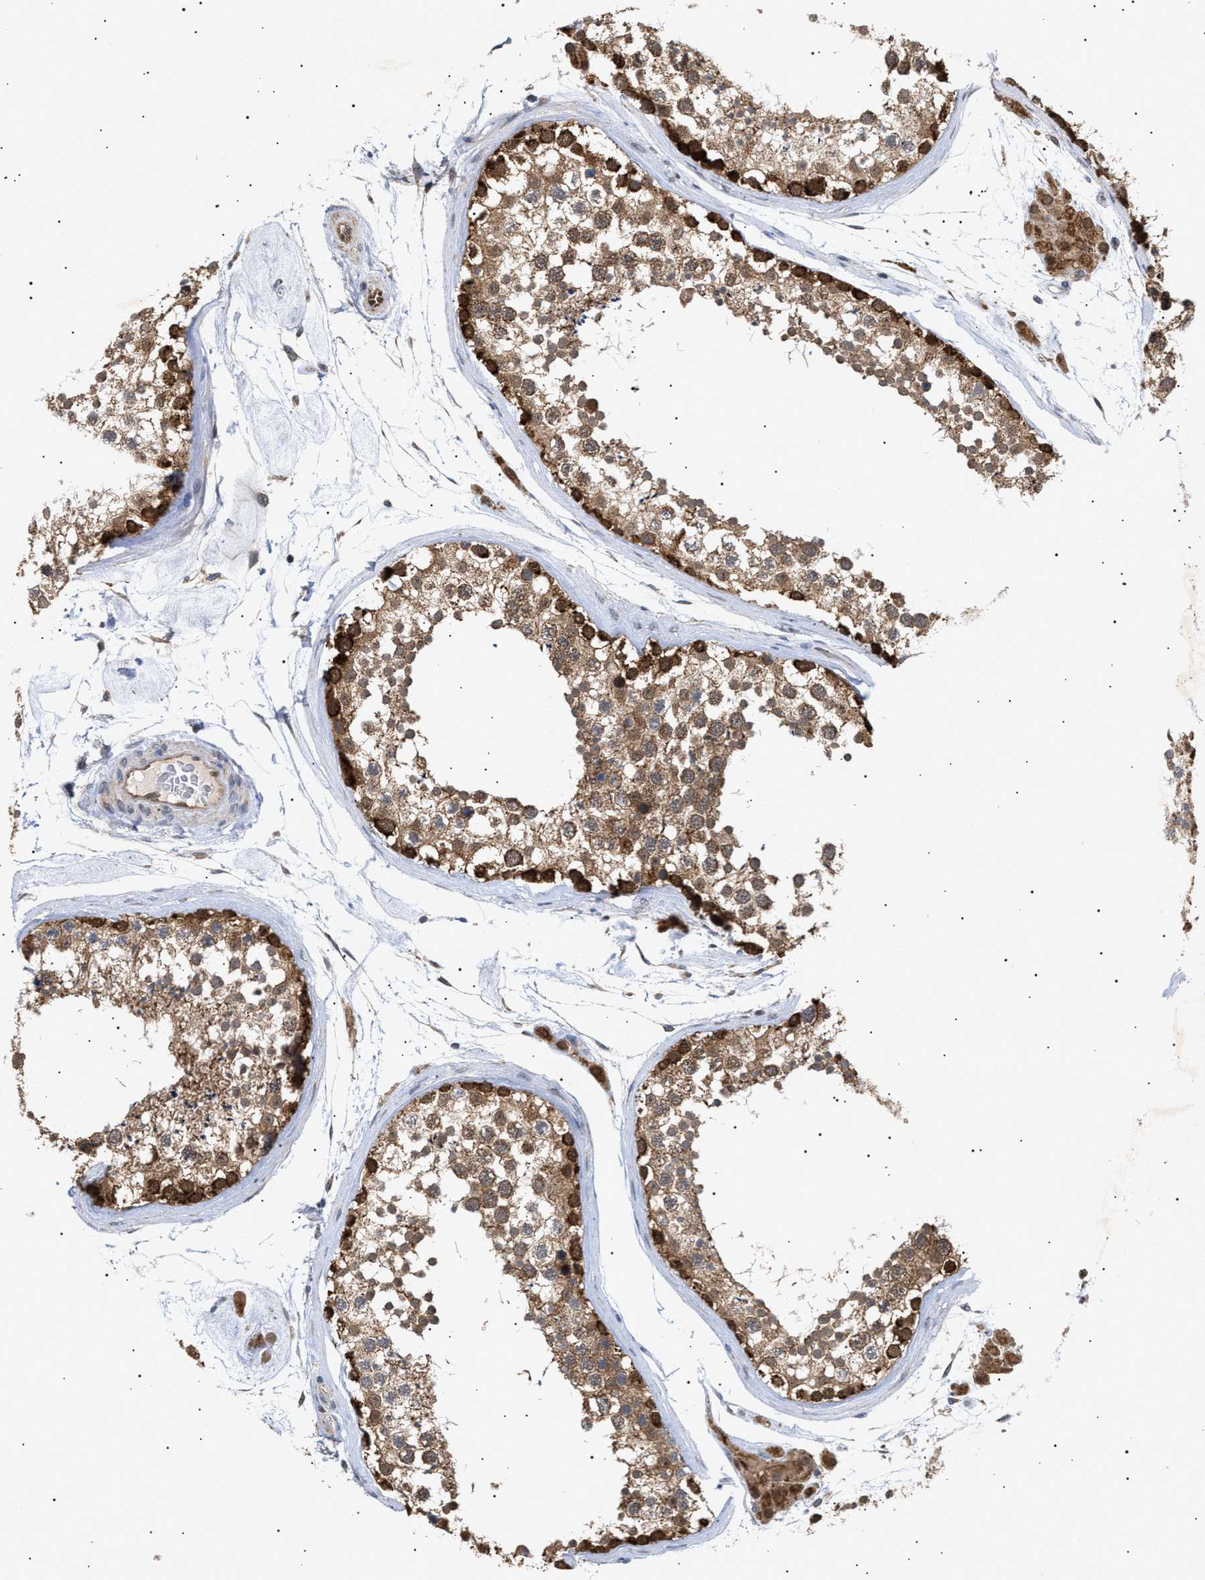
{"staining": {"intensity": "moderate", "quantity": ">75%", "location": "cytoplasmic/membranous"}, "tissue": "testis", "cell_type": "Cells in seminiferous ducts", "image_type": "normal", "snomed": [{"axis": "morphology", "description": "Normal tissue, NOS"}, {"axis": "topography", "description": "Testis"}], "caption": "Immunohistochemical staining of unremarkable testis reveals medium levels of moderate cytoplasmic/membranous expression in approximately >75% of cells in seminiferous ducts.", "gene": "SIRT5", "patient": {"sex": "male", "age": 46}}